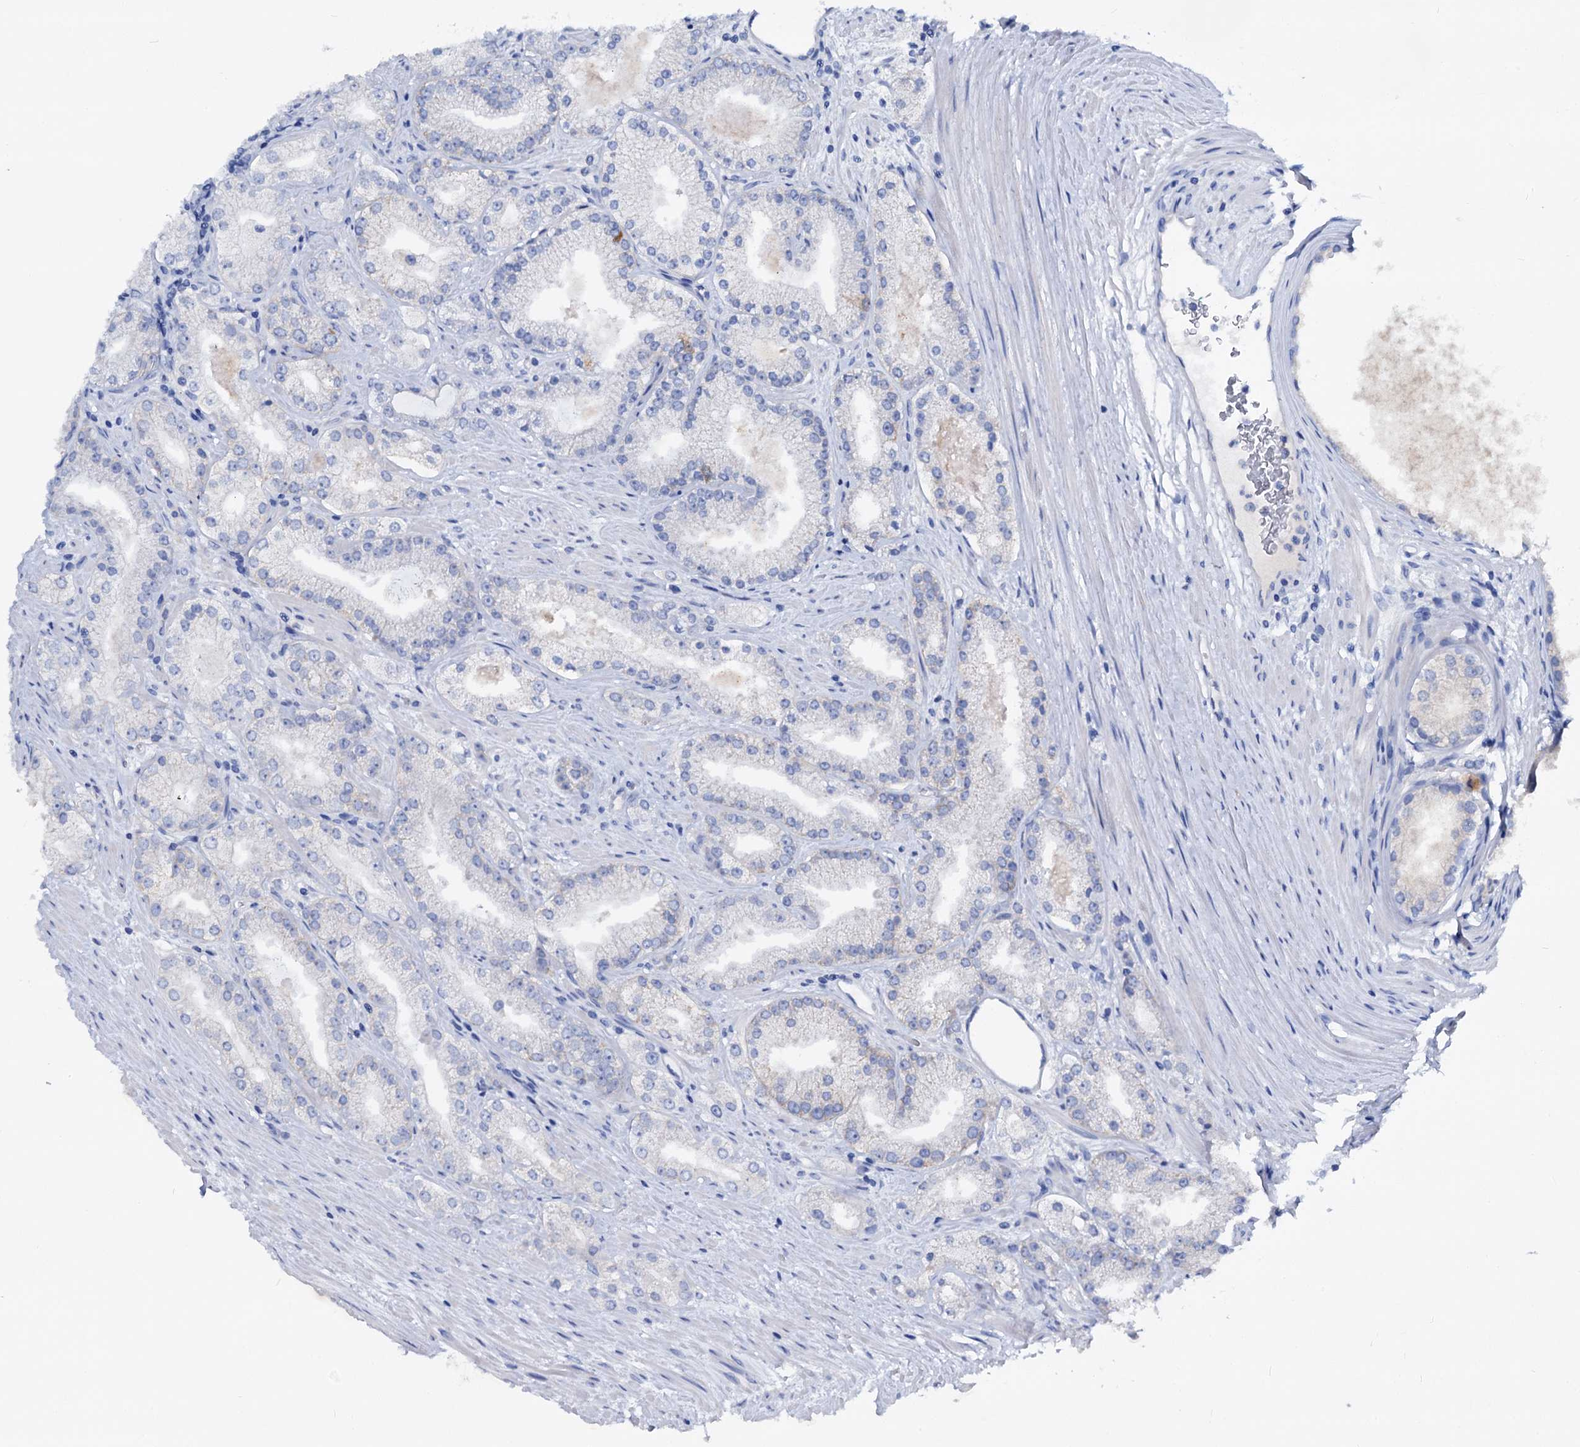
{"staining": {"intensity": "negative", "quantity": "none", "location": "none"}, "tissue": "prostate cancer", "cell_type": "Tumor cells", "image_type": "cancer", "snomed": [{"axis": "morphology", "description": "Adenocarcinoma, Low grade"}, {"axis": "topography", "description": "Prostate"}], "caption": "DAB immunohistochemical staining of human prostate cancer (low-grade adenocarcinoma) shows no significant expression in tumor cells. (IHC, brightfield microscopy, high magnification).", "gene": "DYDC2", "patient": {"sex": "male", "age": 69}}